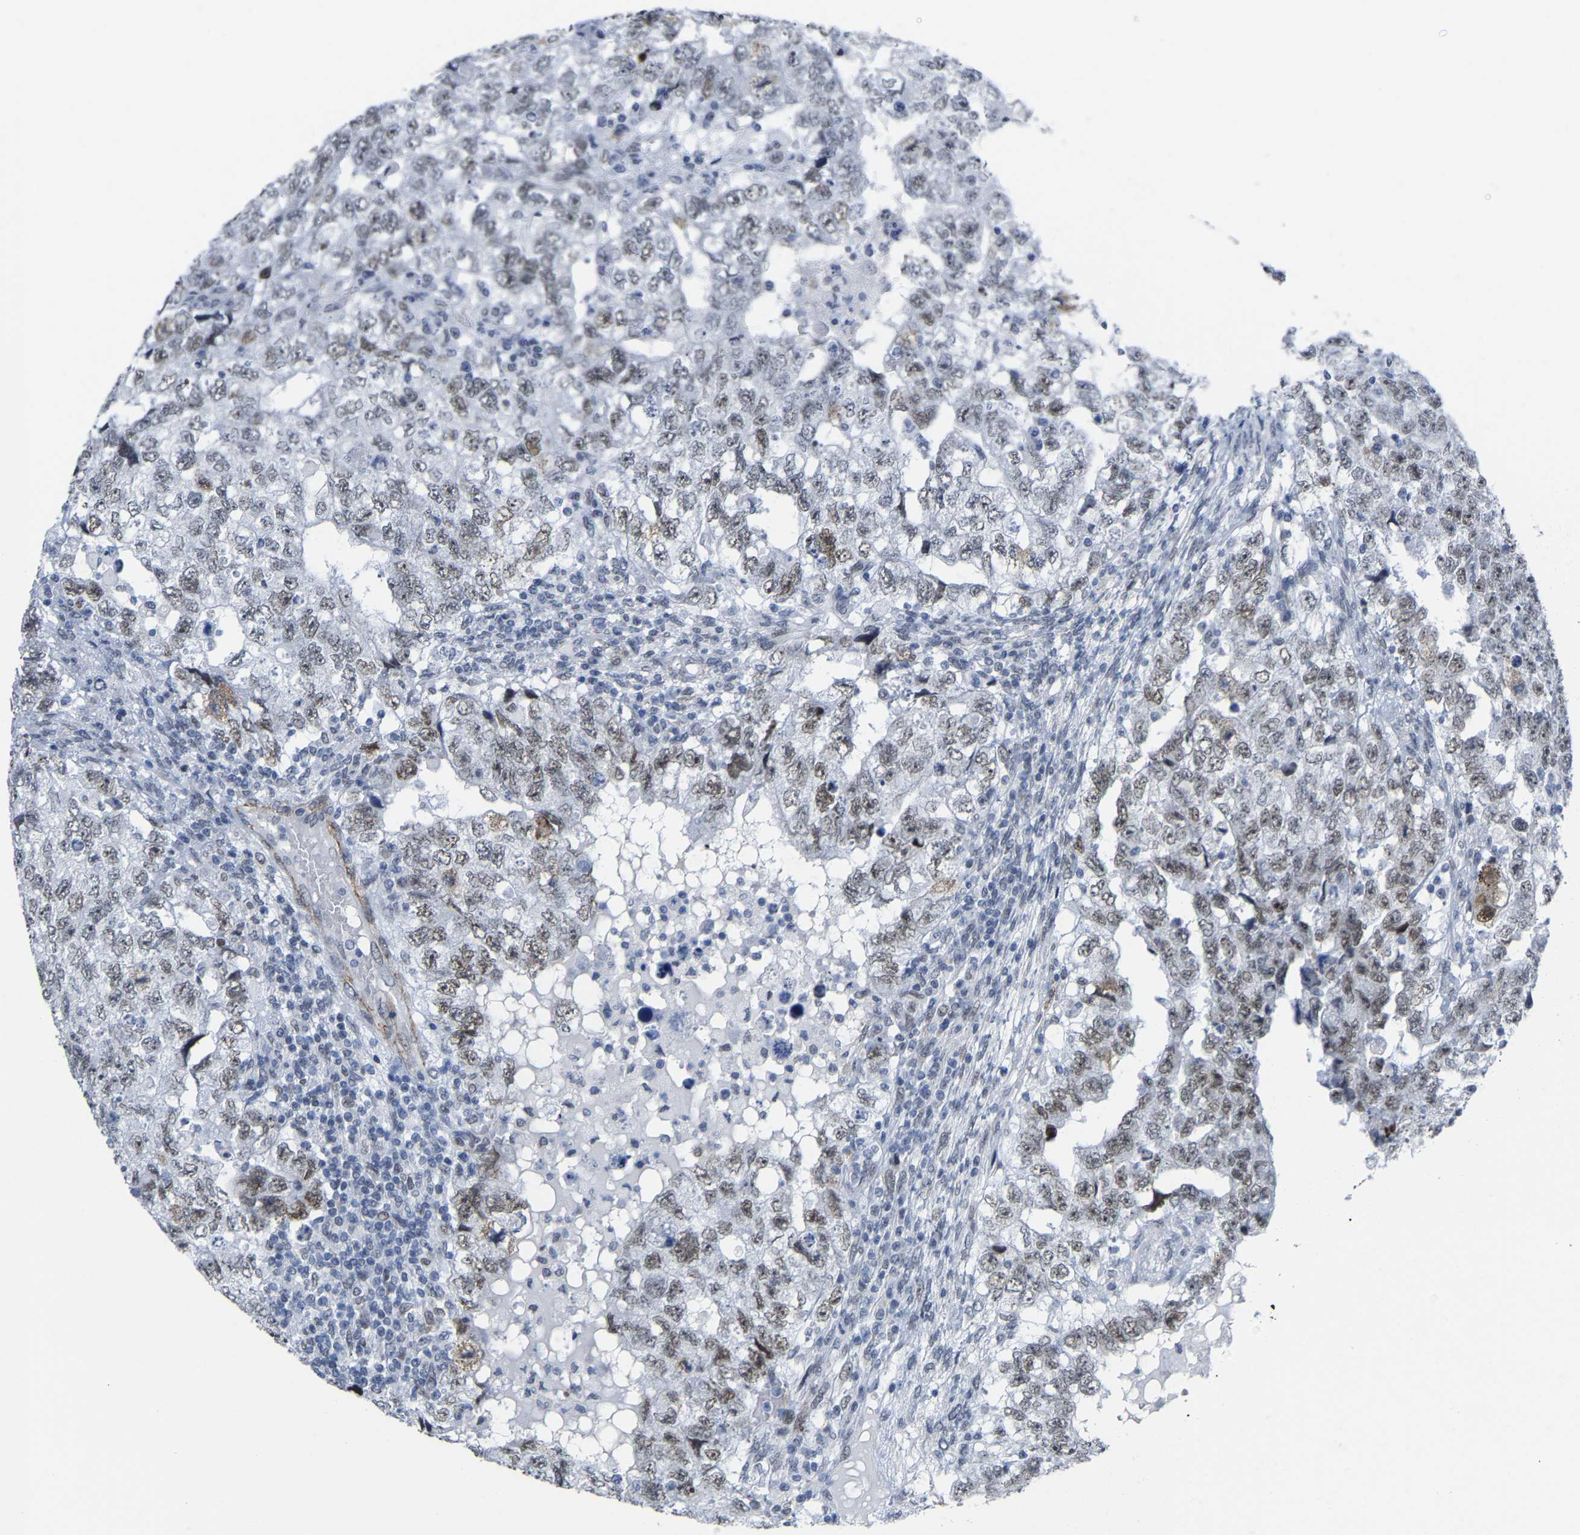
{"staining": {"intensity": "weak", "quantity": "25%-75%", "location": "nuclear"}, "tissue": "testis cancer", "cell_type": "Tumor cells", "image_type": "cancer", "snomed": [{"axis": "morphology", "description": "Carcinoma, Embryonal, NOS"}, {"axis": "topography", "description": "Testis"}], "caption": "Weak nuclear protein staining is present in approximately 25%-75% of tumor cells in testis cancer.", "gene": "FAM180A", "patient": {"sex": "male", "age": 36}}